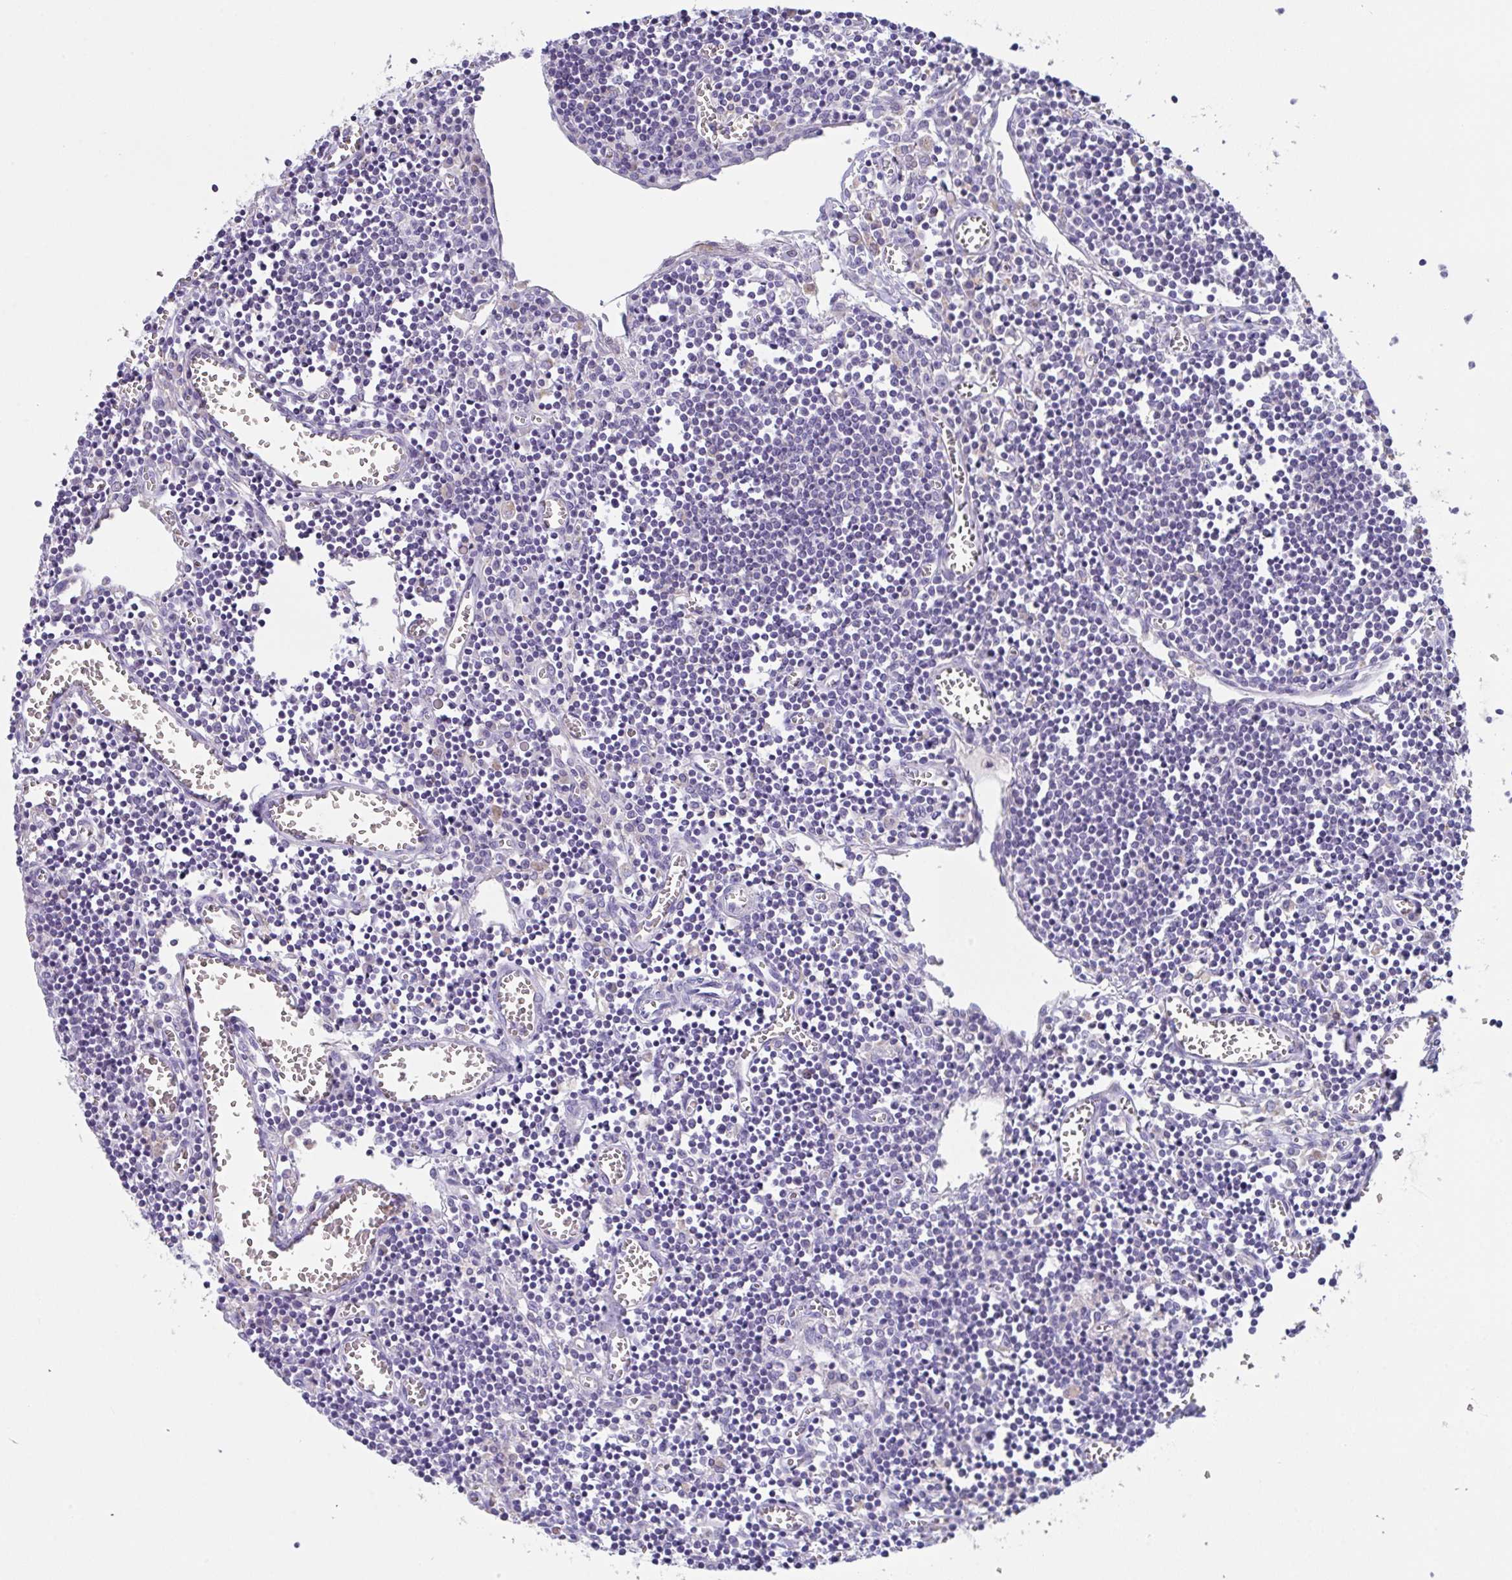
{"staining": {"intensity": "negative", "quantity": "none", "location": "none"}, "tissue": "lymph node", "cell_type": "Germinal center cells", "image_type": "normal", "snomed": [{"axis": "morphology", "description": "Normal tissue, NOS"}, {"axis": "topography", "description": "Lymph node"}], "caption": "The IHC image has no significant positivity in germinal center cells of lymph node. (Brightfield microscopy of DAB immunohistochemistry (IHC) at high magnification).", "gene": "TFAP2C", "patient": {"sex": "male", "age": 66}}